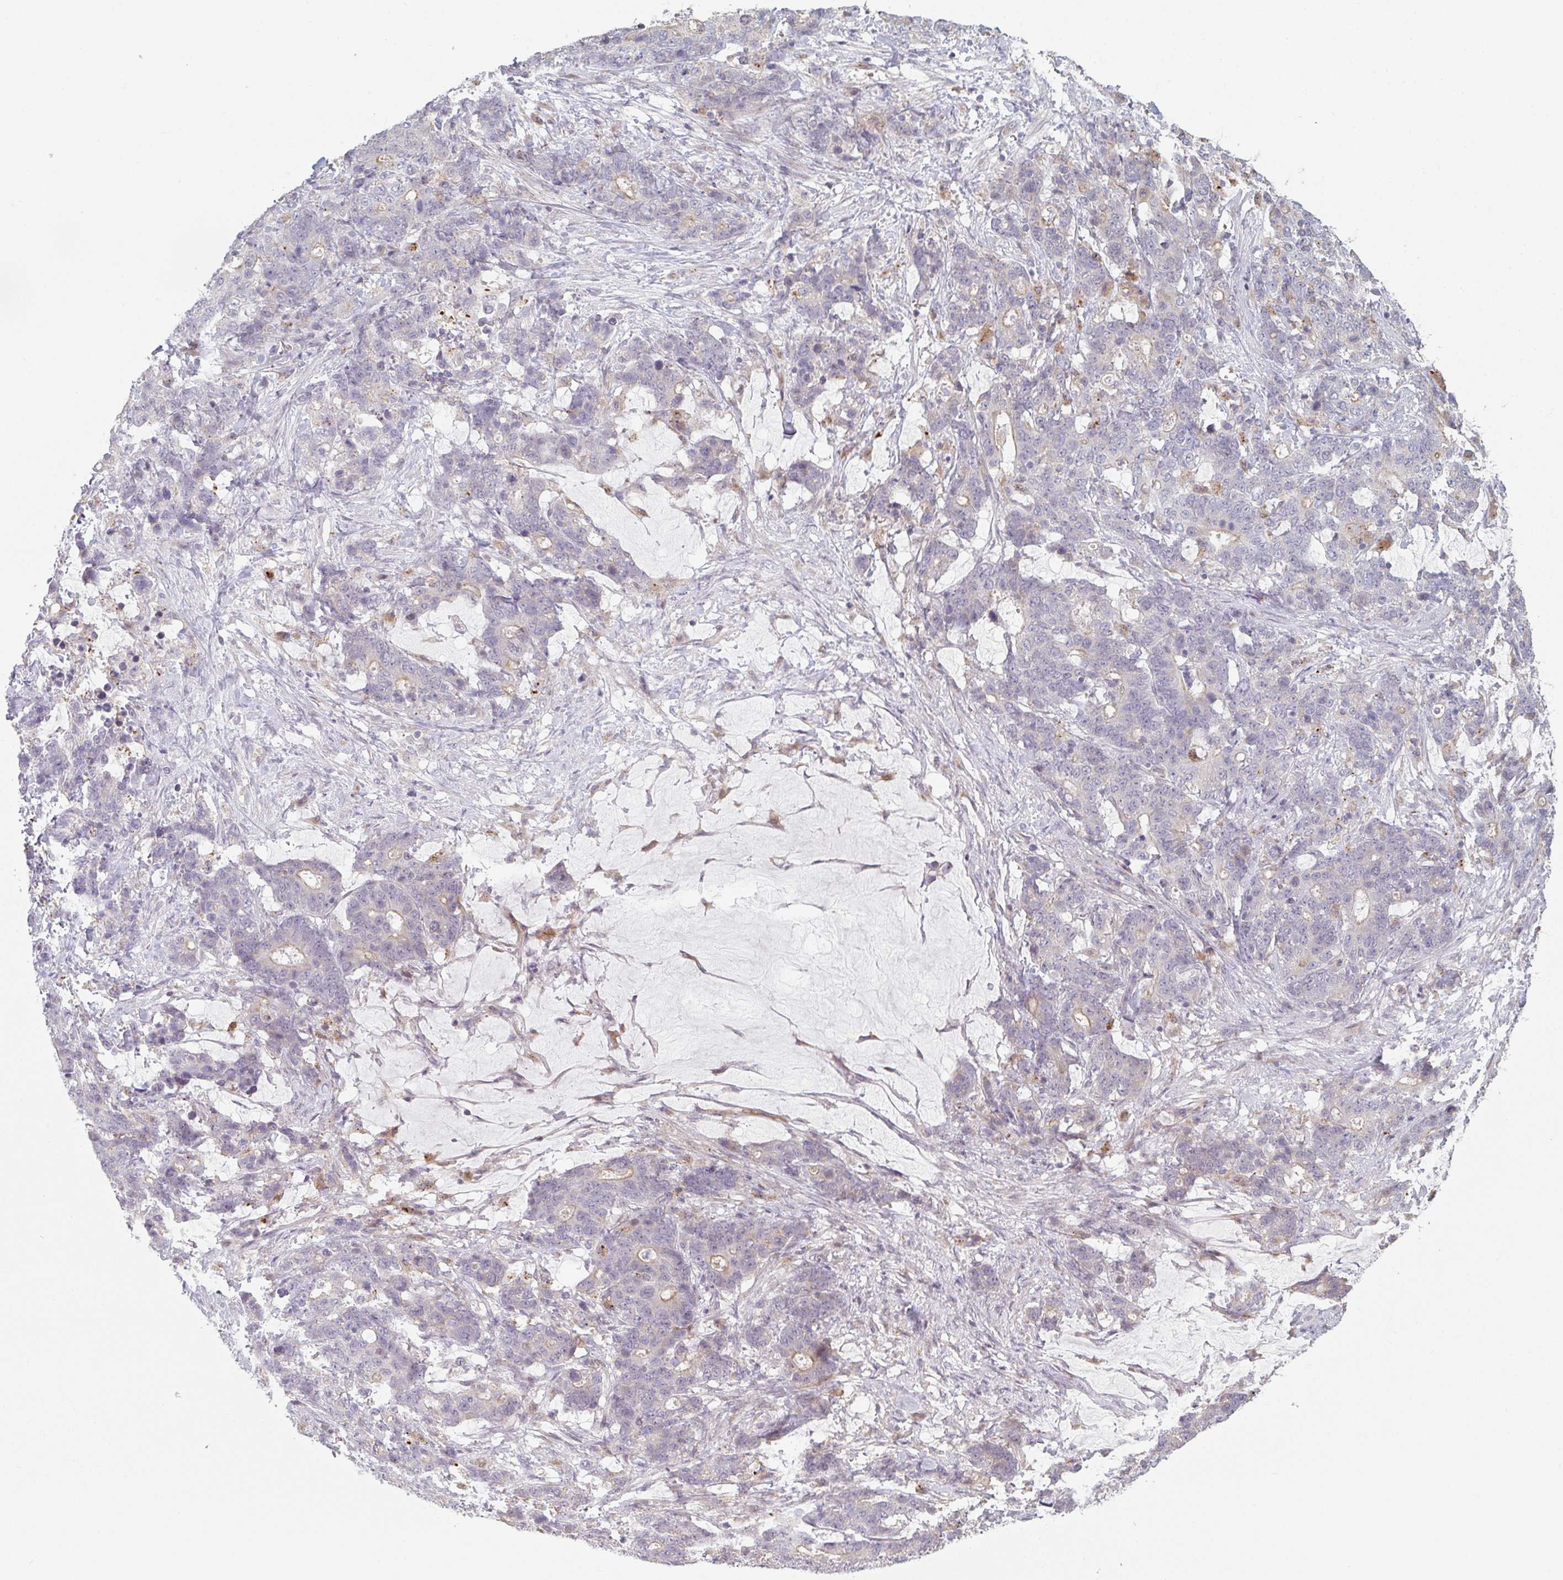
{"staining": {"intensity": "negative", "quantity": "none", "location": "none"}, "tissue": "stomach cancer", "cell_type": "Tumor cells", "image_type": "cancer", "snomed": [{"axis": "morphology", "description": "Normal tissue, NOS"}, {"axis": "morphology", "description": "Adenocarcinoma, NOS"}, {"axis": "topography", "description": "Stomach"}], "caption": "IHC of human stomach adenocarcinoma reveals no positivity in tumor cells. (Stains: DAB (3,3'-diaminobenzidine) immunohistochemistry (IHC) with hematoxylin counter stain, Microscopy: brightfield microscopy at high magnification).", "gene": "TMEM237", "patient": {"sex": "female", "age": 64}}